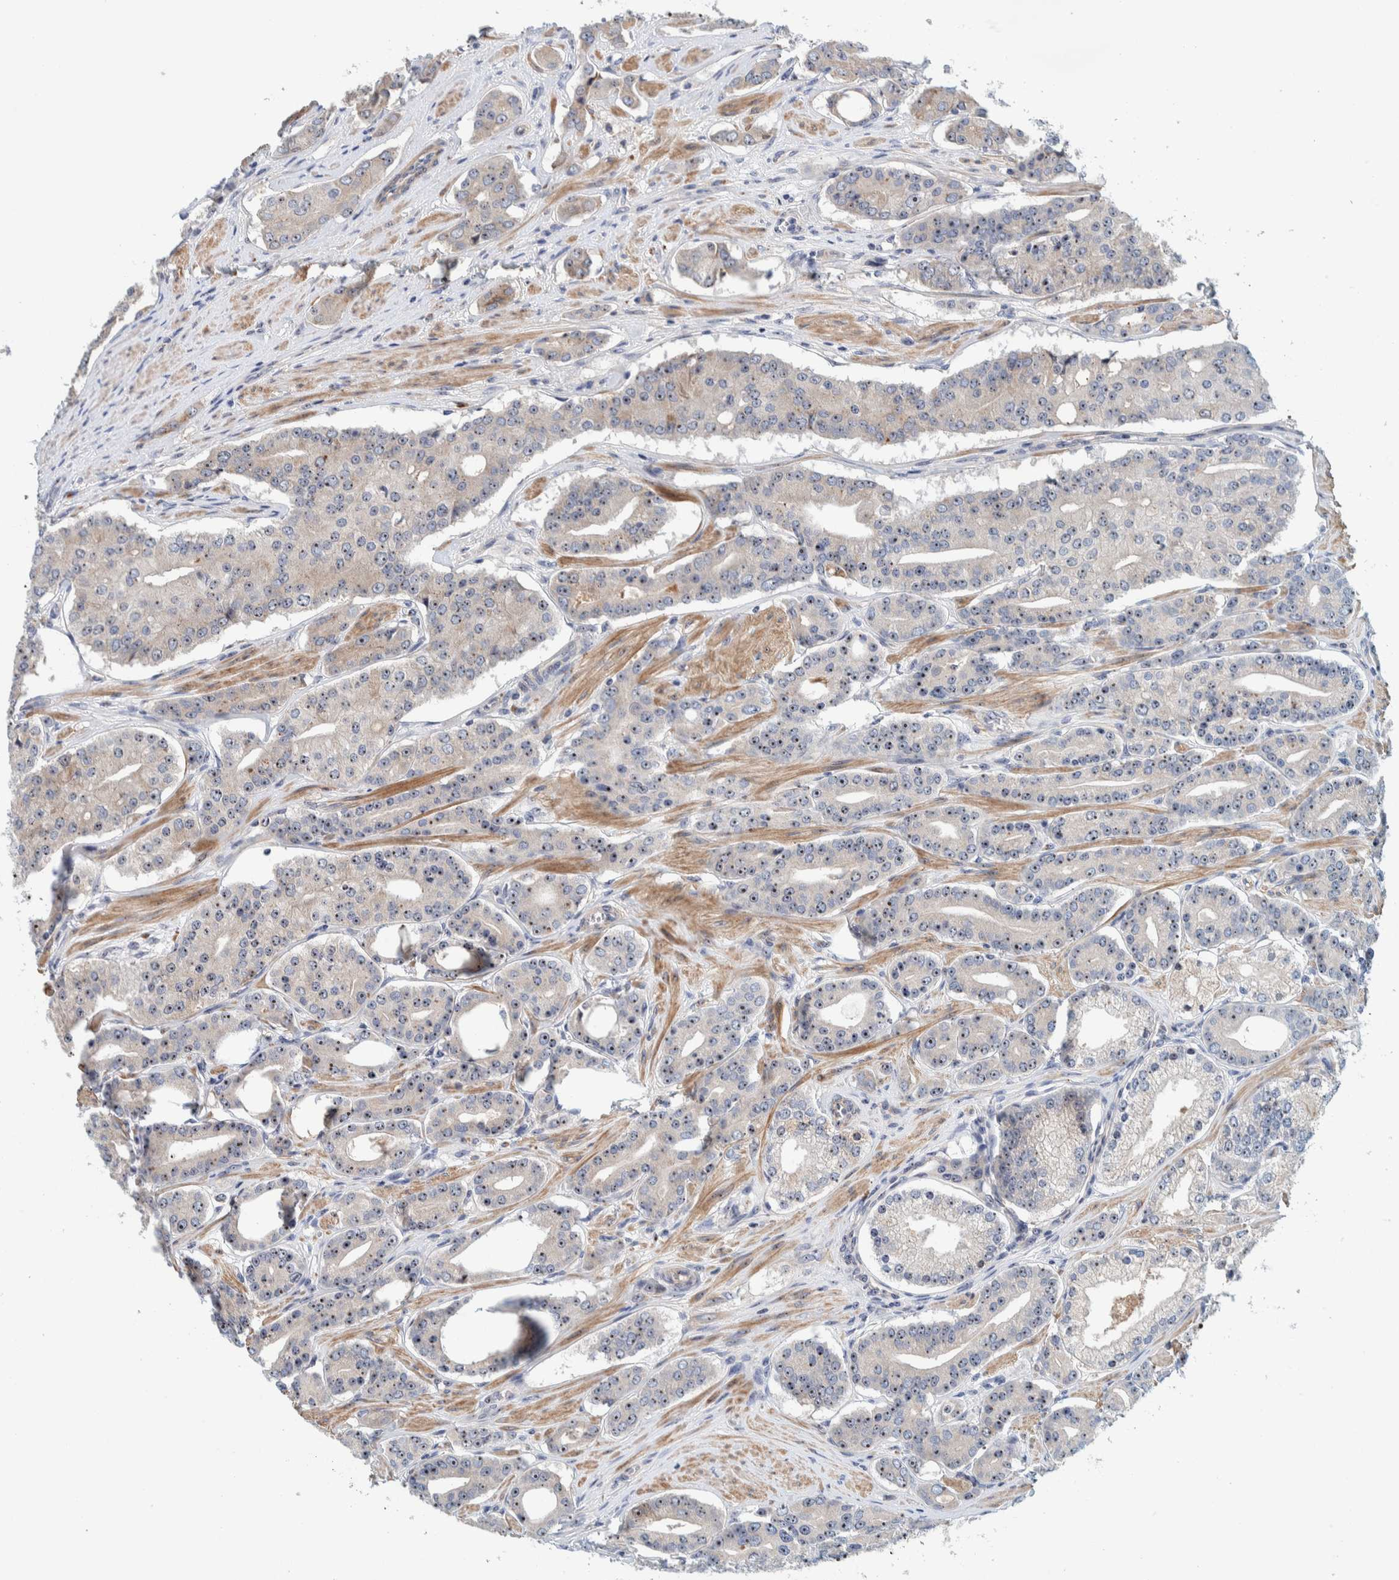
{"staining": {"intensity": "moderate", "quantity": "25%-75%", "location": "nuclear"}, "tissue": "prostate cancer", "cell_type": "Tumor cells", "image_type": "cancer", "snomed": [{"axis": "morphology", "description": "Adenocarcinoma, High grade"}, {"axis": "topography", "description": "Prostate"}], "caption": "Protein expression by immunohistochemistry shows moderate nuclear staining in about 25%-75% of tumor cells in prostate cancer.", "gene": "NOL11", "patient": {"sex": "male", "age": 71}}